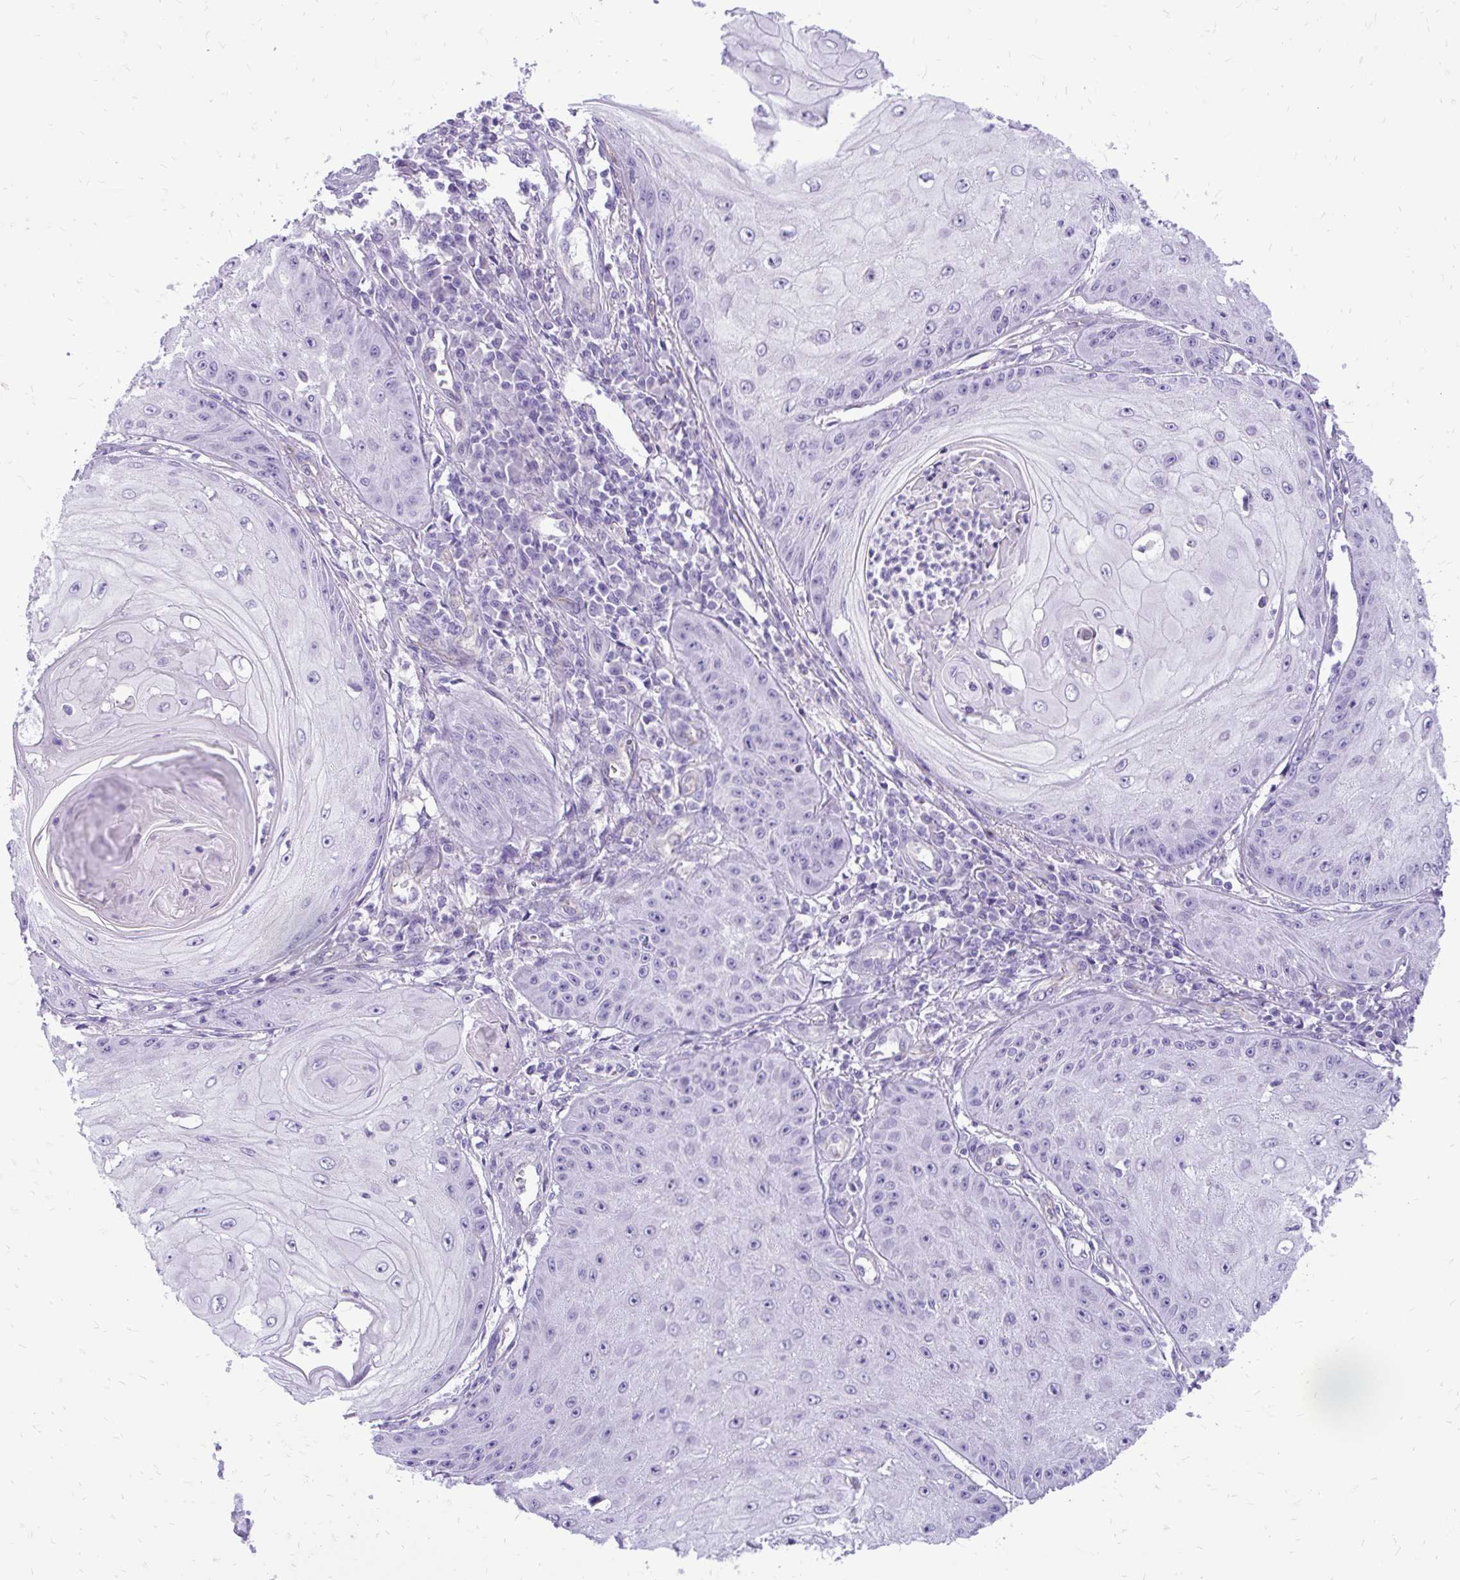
{"staining": {"intensity": "negative", "quantity": "none", "location": "none"}, "tissue": "skin cancer", "cell_type": "Tumor cells", "image_type": "cancer", "snomed": [{"axis": "morphology", "description": "Squamous cell carcinoma, NOS"}, {"axis": "topography", "description": "Skin"}], "caption": "Human skin cancer stained for a protein using immunohistochemistry exhibits no expression in tumor cells.", "gene": "PELI3", "patient": {"sex": "male", "age": 70}}